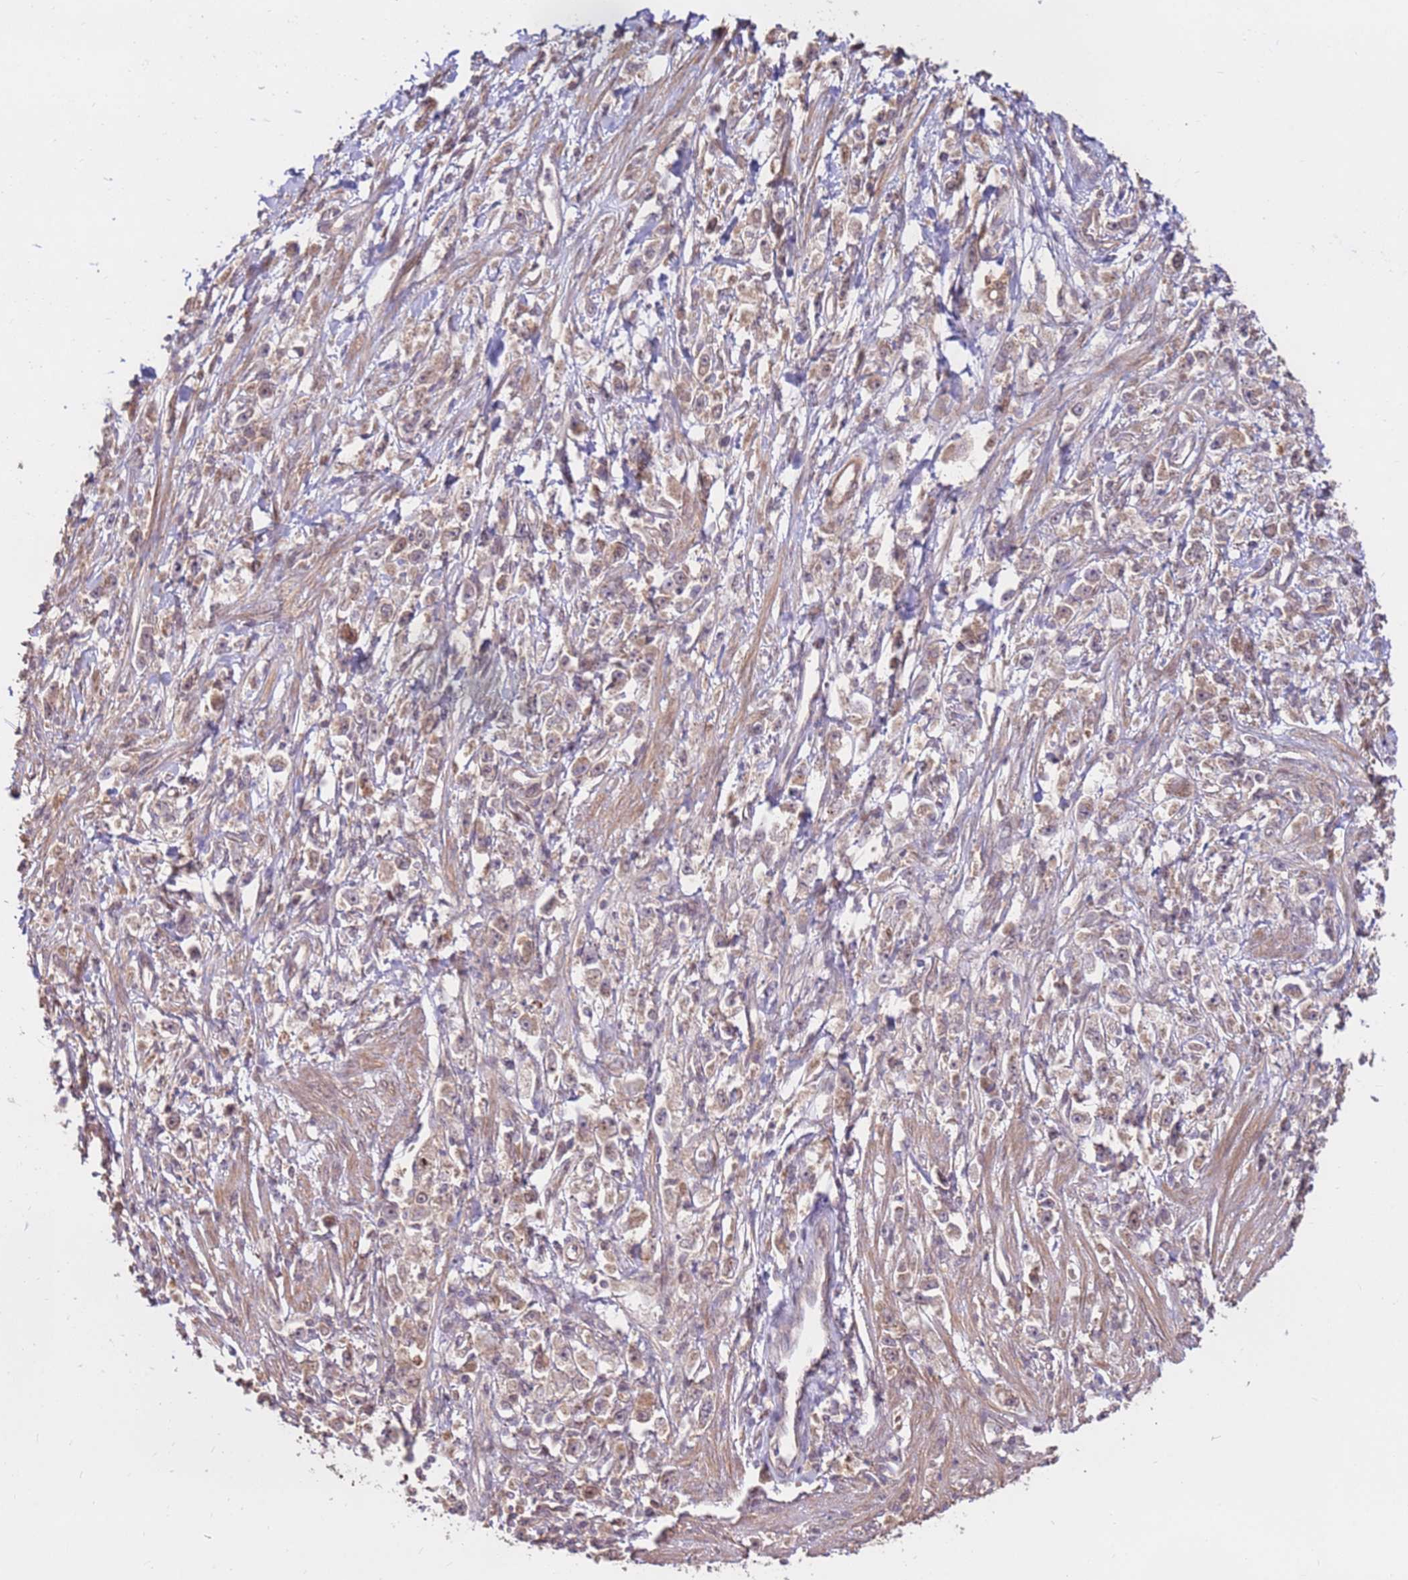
{"staining": {"intensity": "weak", "quantity": "<25%", "location": "cytoplasmic/membranous"}, "tissue": "stomach cancer", "cell_type": "Tumor cells", "image_type": "cancer", "snomed": [{"axis": "morphology", "description": "Adenocarcinoma, NOS"}, {"axis": "topography", "description": "Stomach"}], "caption": "Immunohistochemistry of stomach adenocarcinoma displays no expression in tumor cells. The staining is performed using DAB (3,3'-diaminobenzidine) brown chromogen with nuclei counter-stained in using hematoxylin.", "gene": "CCDC112", "patient": {"sex": "female", "age": 59}}